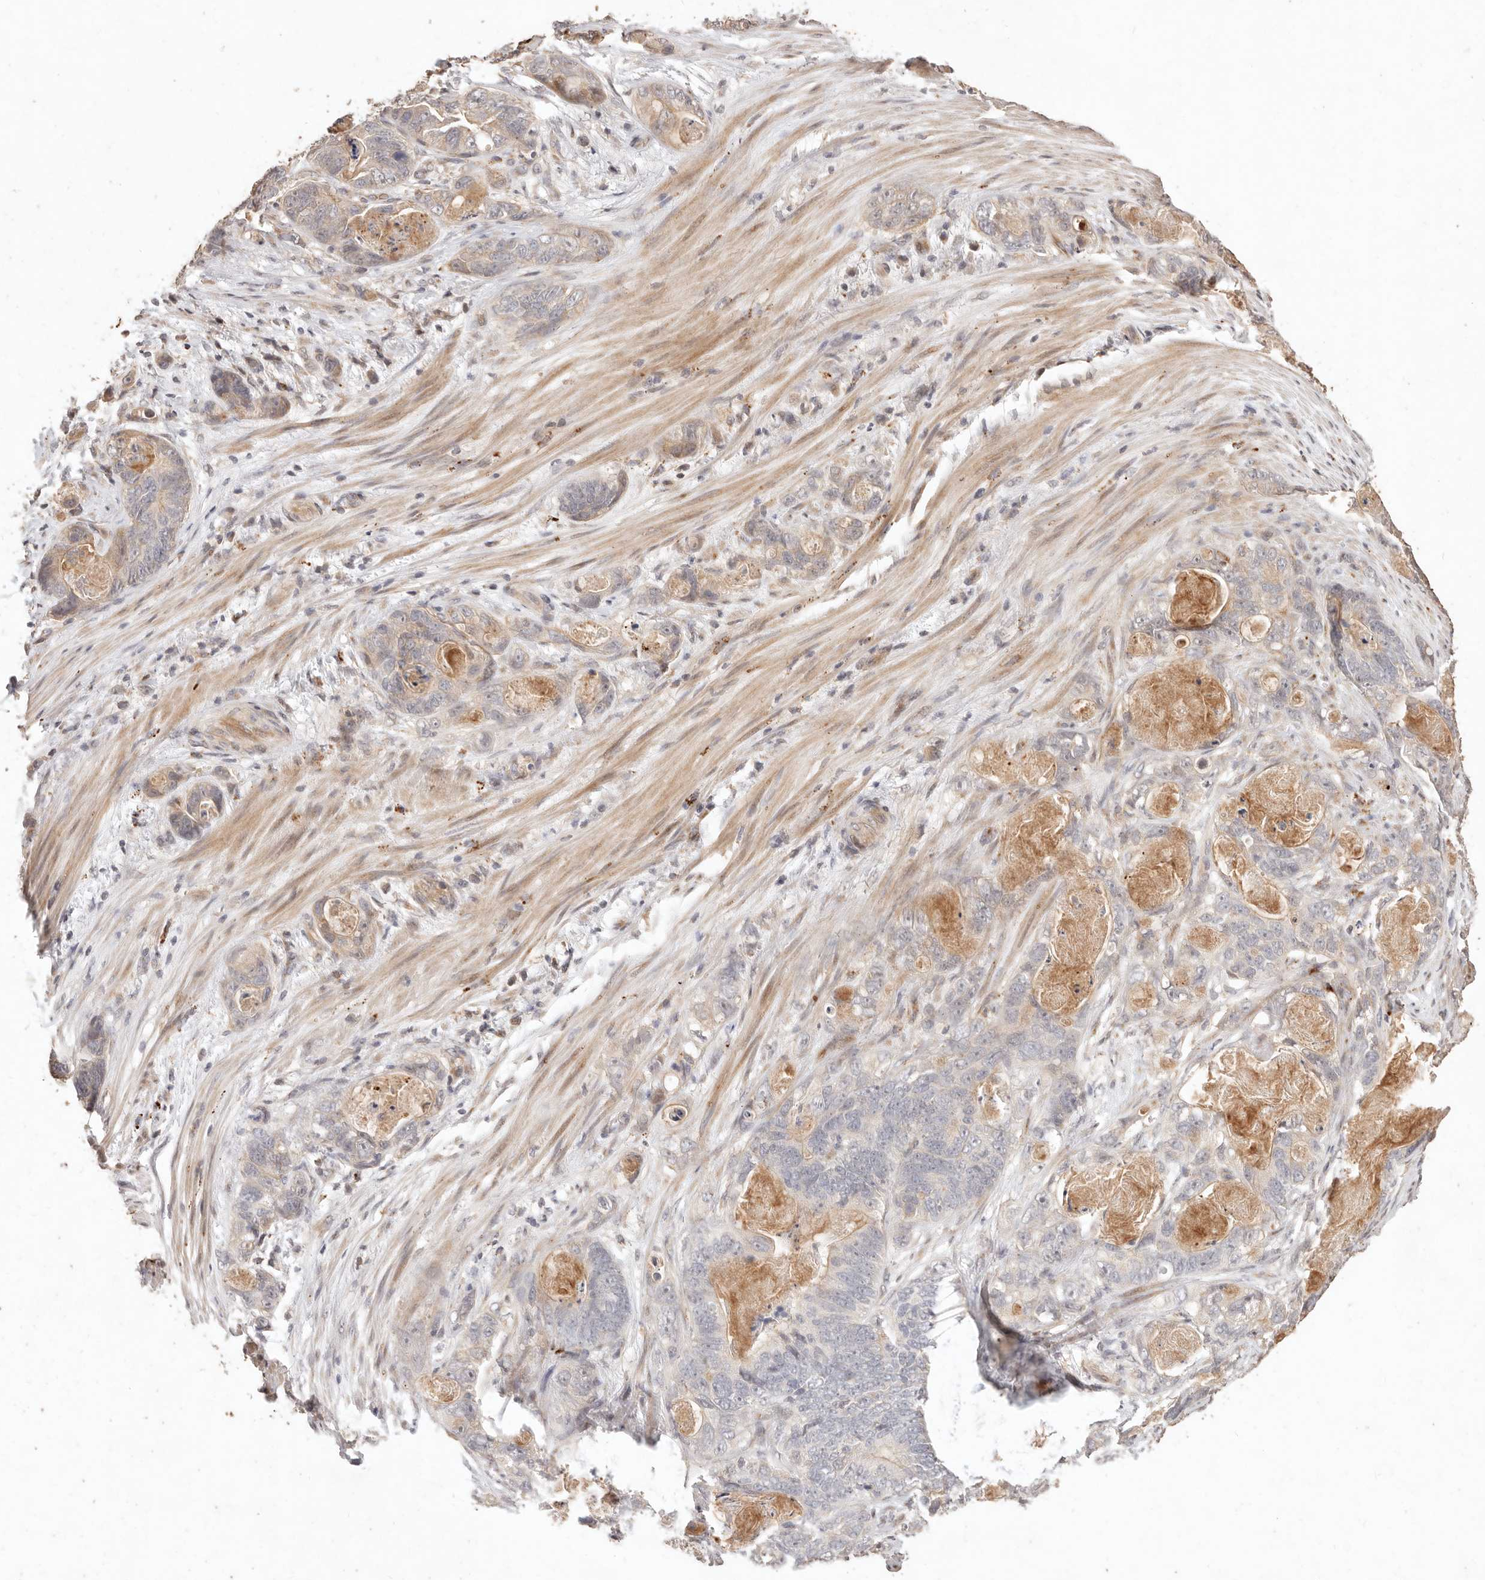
{"staining": {"intensity": "weak", "quantity": "25%-75%", "location": "cytoplasmic/membranous"}, "tissue": "stomach cancer", "cell_type": "Tumor cells", "image_type": "cancer", "snomed": [{"axis": "morphology", "description": "Normal tissue, NOS"}, {"axis": "morphology", "description": "Adenocarcinoma, NOS"}, {"axis": "topography", "description": "Stomach"}], "caption": "The immunohistochemical stain shows weak cytoplasmic/membranous positivity in tumor cells of stomach cancer tissue.", "gene": "KIF9", "patient": {"sex": "female", "age": 89}}